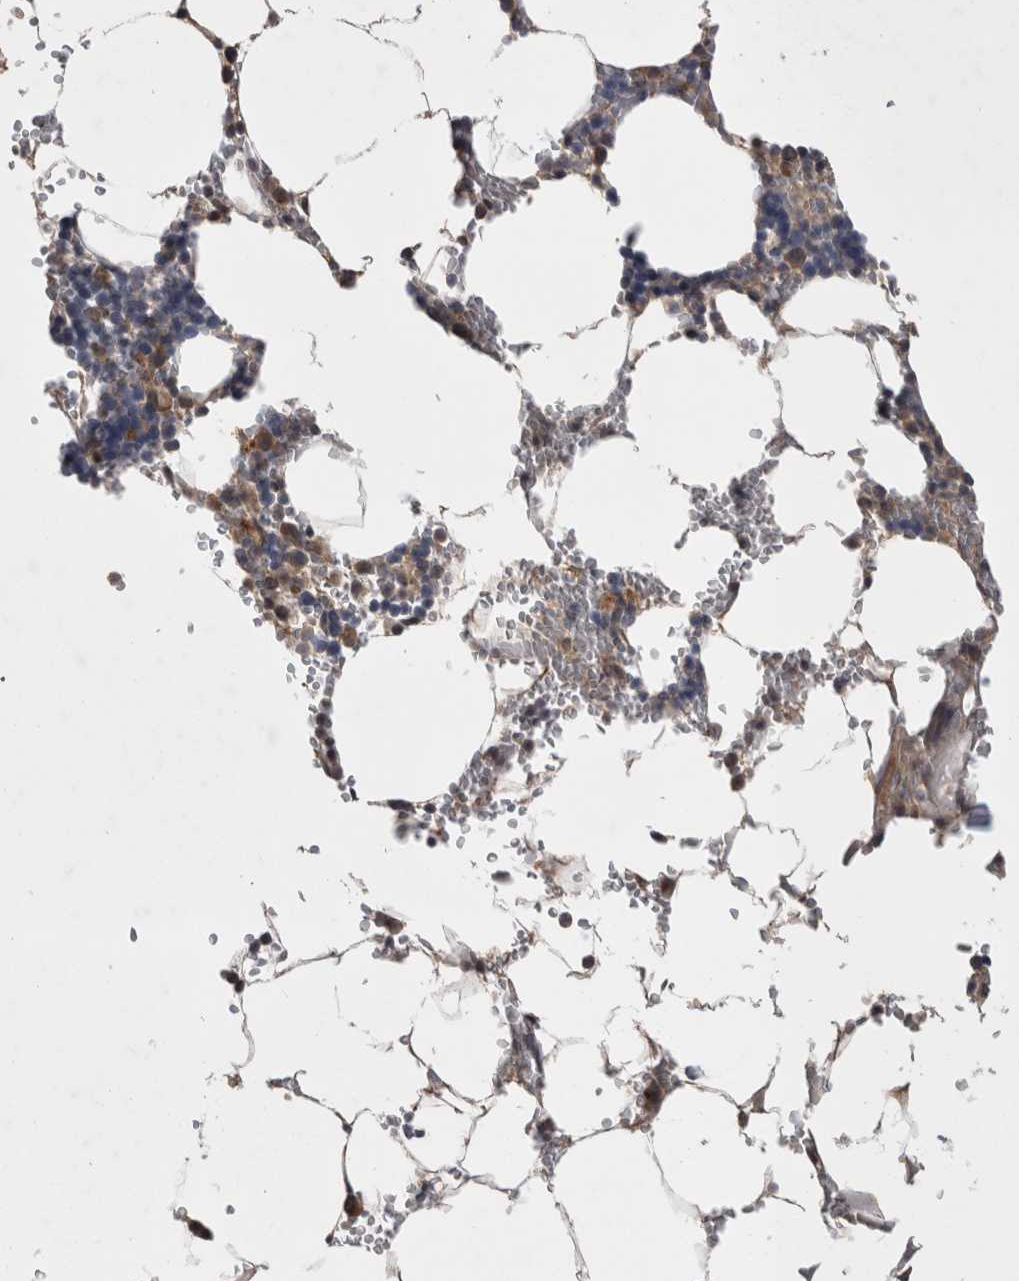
{"staining": {"intensity": "moderate", "quantity": "25%-75%", "location": "cytoplasmic/membranous"}, "tissue": "bone marrow", "cell_type": "Hematopoietic cells", "image_type": "normal", "snomed": [{"axis": "morphology", "description": "Normal tissue, NOS"}, {"axis": "topography", "description": "Bone marrow"}], "caption": "A histopathology image of human bone marrow stained for a protein exhibits moderate cytoplasmic/membranous brown staining in hematopoietic cells.", "gene": "ZNF114", "patient": {"sex": "male", "age": 70}}